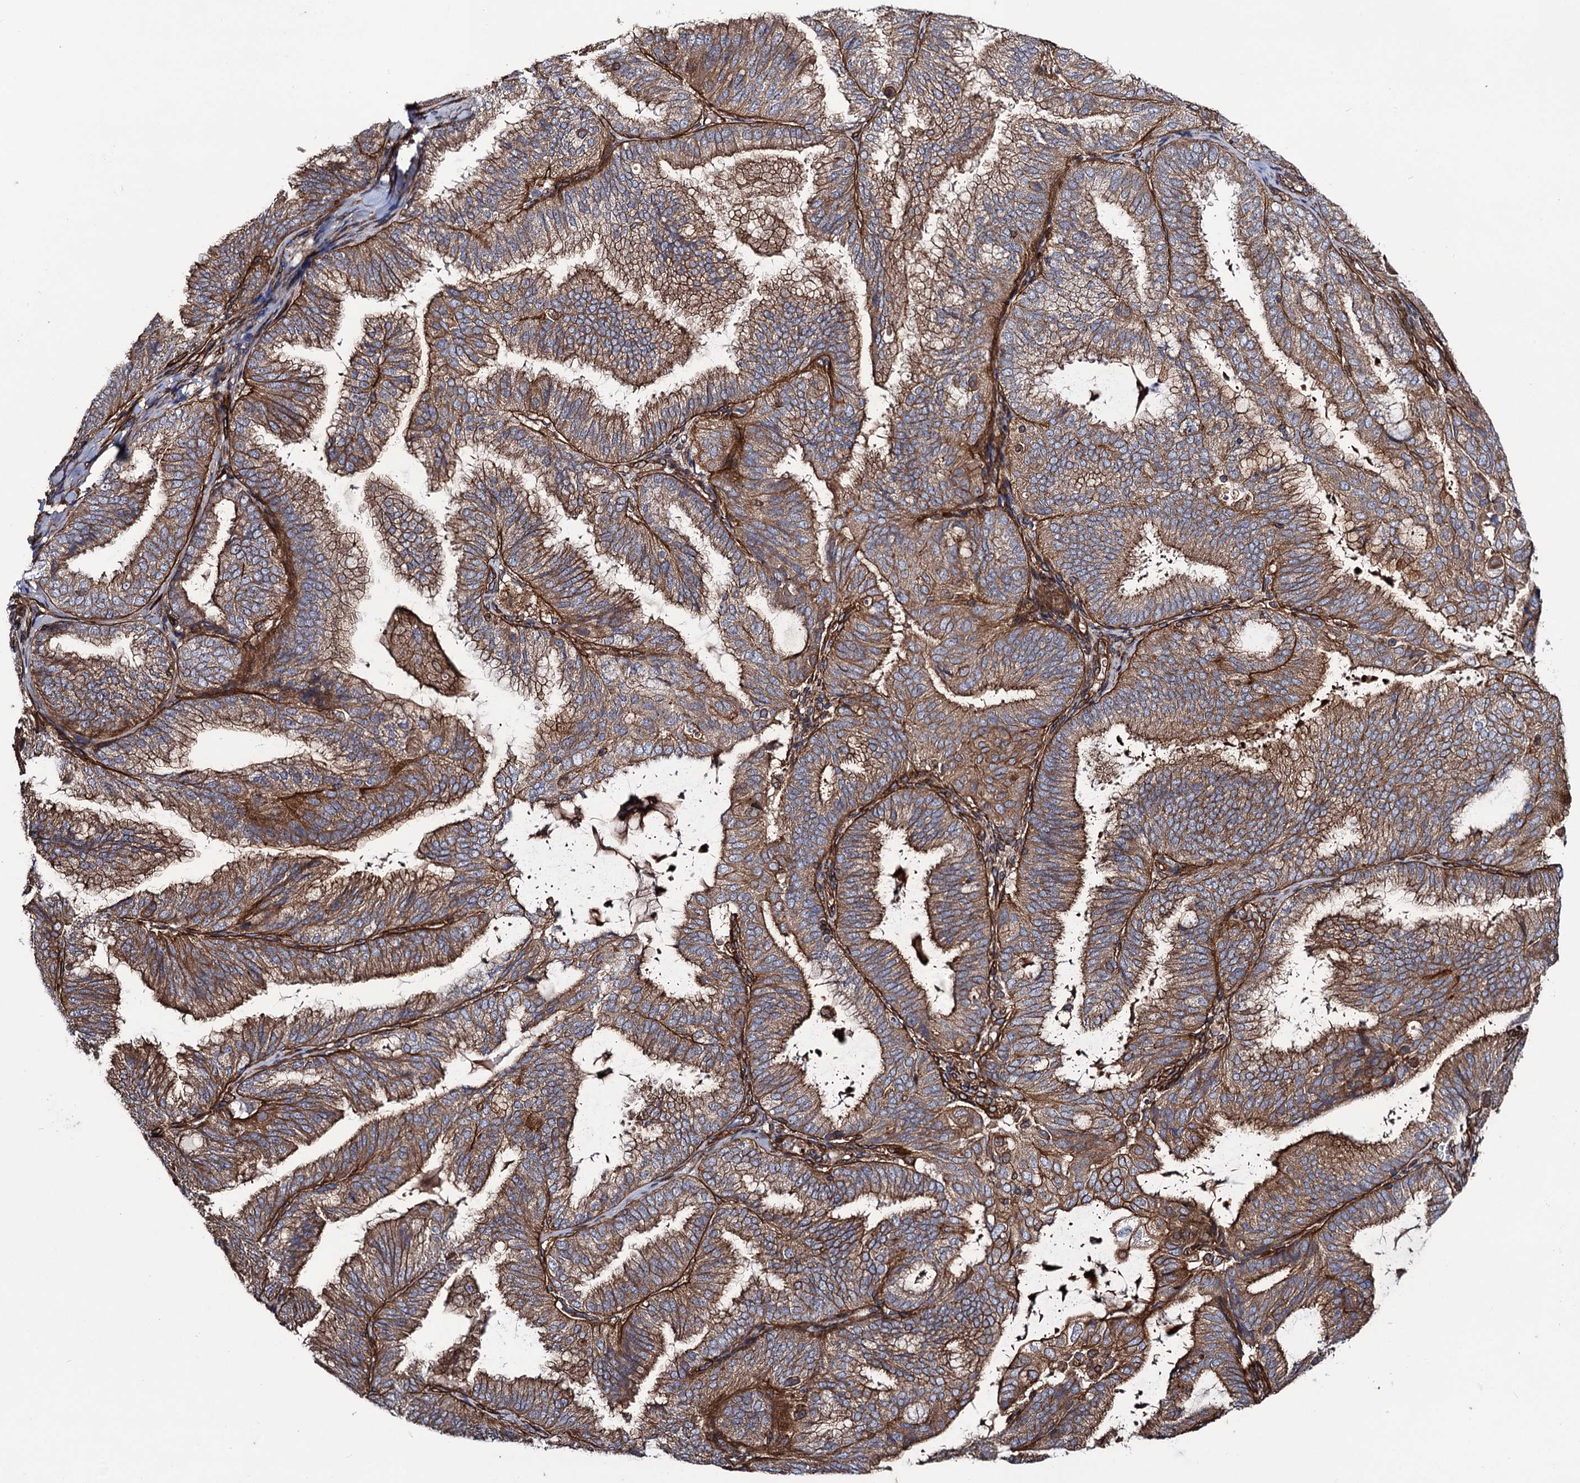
{"staining": {"intensity": "moderate", "quantity": ">75%", "location": "cytoplasmic/membranous"}, "tissue": "endometrial cancer", "cell_type": "Tumor cells", "image_type": "cancer", "snomed": [{"axis": "morphology", "description": "Adenocarcinoma, NOS"}, {"axis": "topography", "description": "Endometrium"}], "caption": "Endometrial adenocarcinoma was stained to show a protein in brown. There is medium levels of moderate cytoplasmic/membranous positivity in about >75% of tumor cells.", "gene": "CIP2A", "patient": {"sex": "female", "age": 49}}